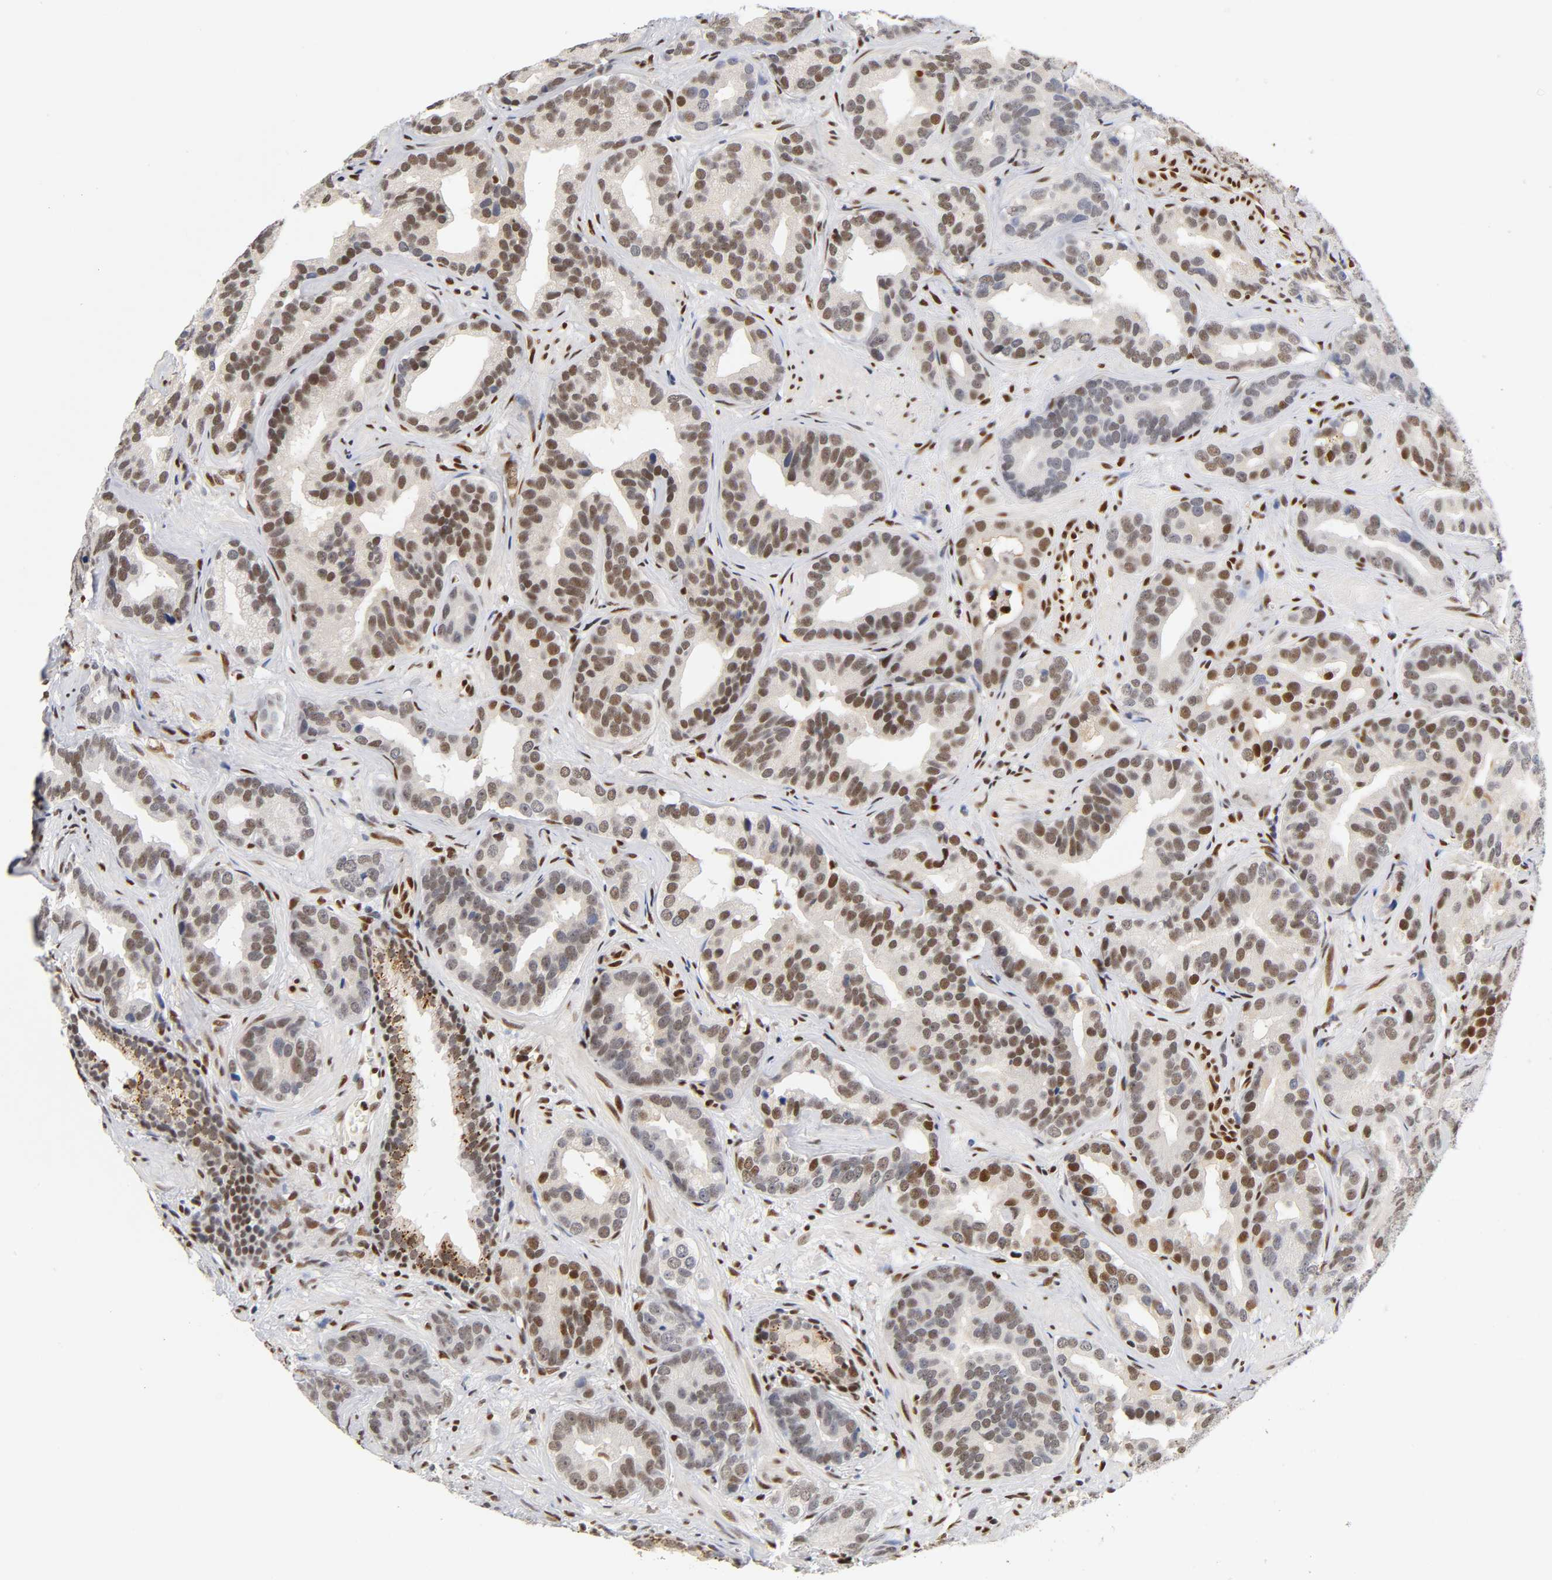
{"staining": {"intensity": "strong", "quantity": "25%-75%", "location": "nuclear"}, "tissue": "prostate cancer", "cell_type": "Tumor cells", "image_type": "cancer", "snomed": [{"axis": "morphology", "description": "Adenocarcinoma, Low grade"}, {"axis": "topography", "description": "Prostate"}], "caption": "IHC micrograph of human prostate cancer (low-grade adenocarcinoma) stained for a protein (brown), which exhibits high levels of strong nuclear staining in approximately 25%-75% of tumor cells.", "gene": "NR3C1", "patient": {"sex": "male", "age": 59}}